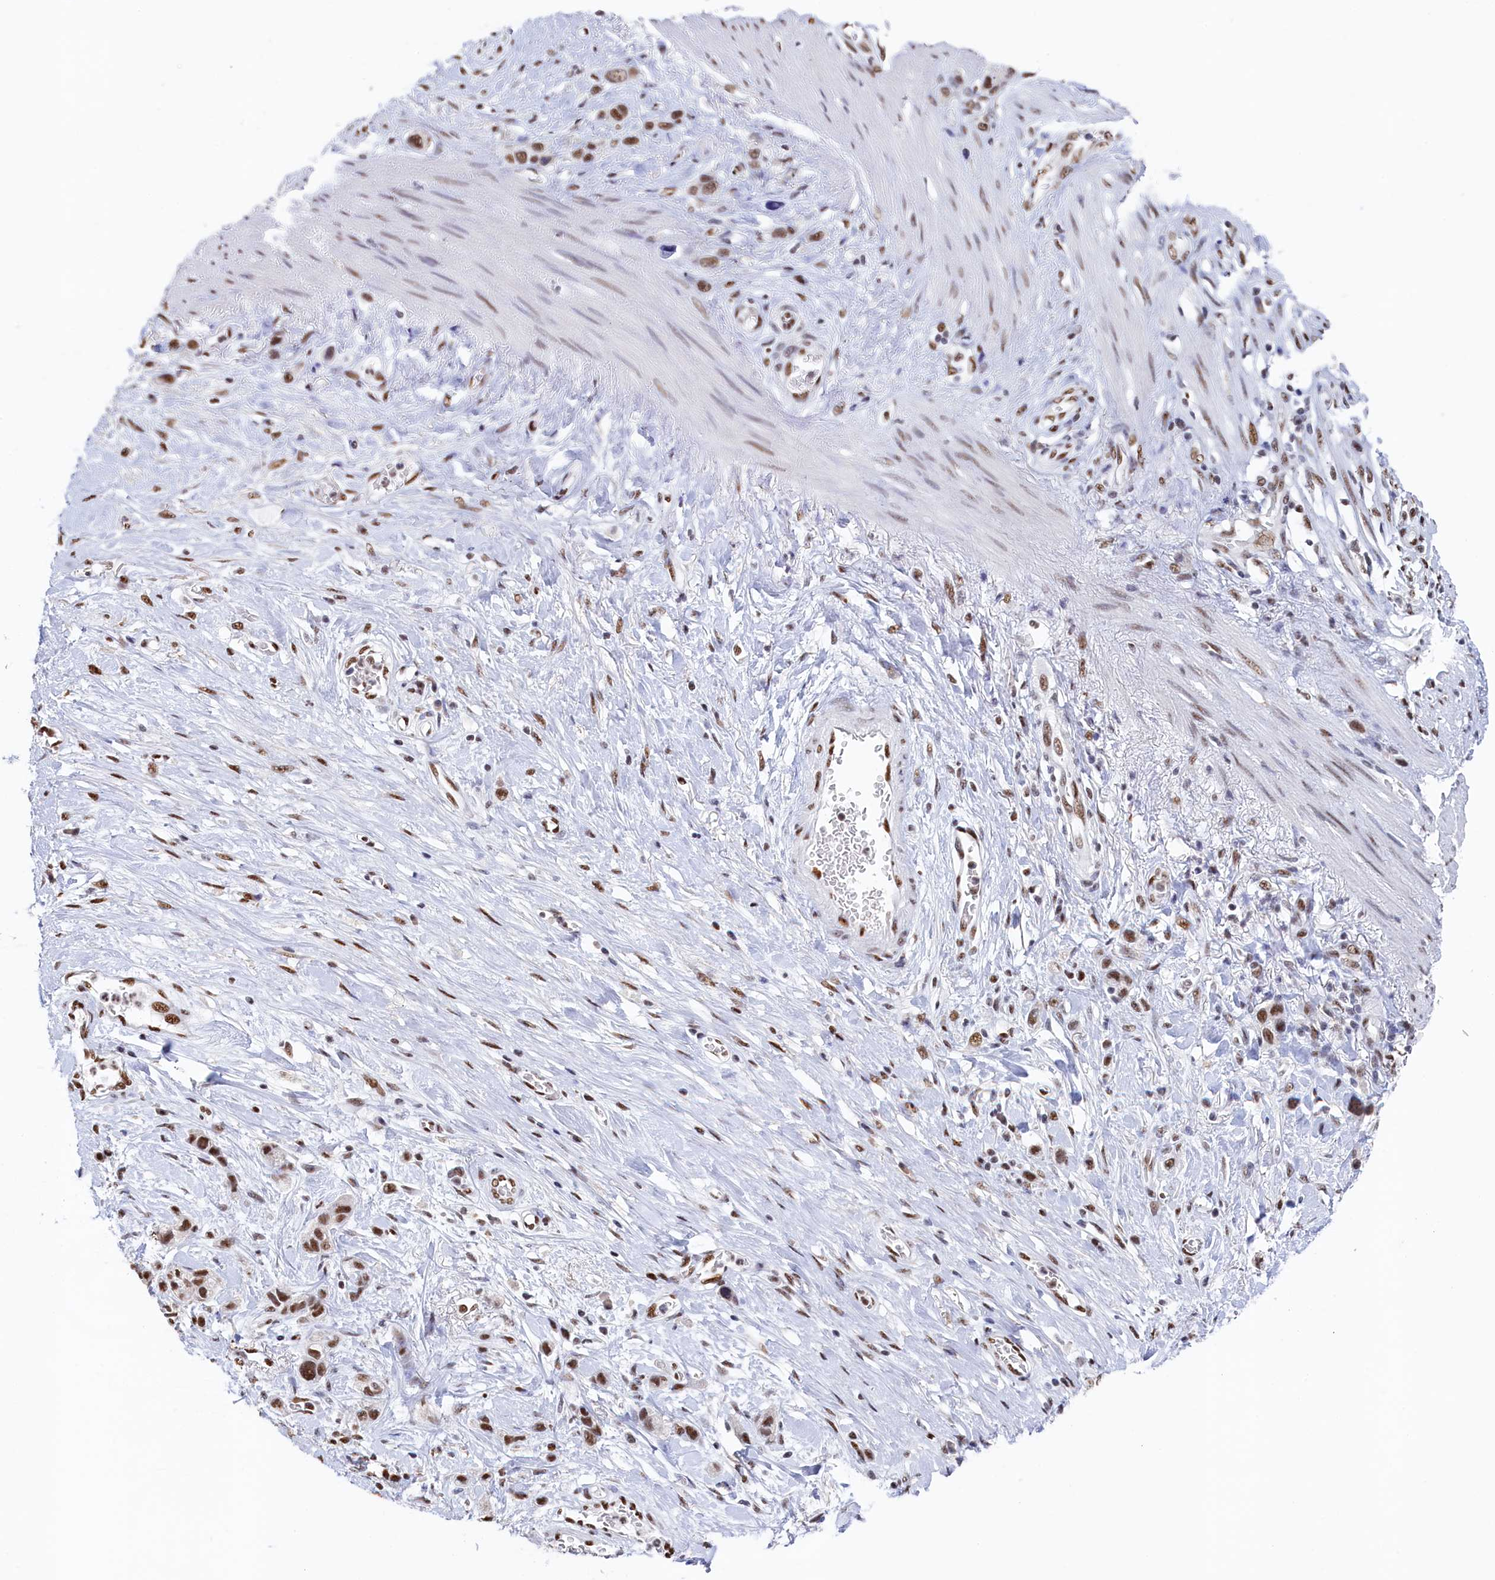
{"staining": {"intensity": "strong", "quantity": ">75%", "location": "nuclear"}, "tissue": "stomach cancer", "cell_type": "Tumor cells", "image_type": "cancer", "snomed": [{"axis": "morphology", "description": "Adenocarcinoma, NOS"}, {"axis": "morphology", "description": "Adenocarcinoma, High grade"}, {"axis": "topography", "description": "Stomach, upper"}, {"axis": "topography", "description": "Stomach, lower"}], "caption": "Immunohistochemical staining of stomach cancer displays high levels of strong nuclear positivity in approximately >75% of tumor cells.", "gene": "MOSPD3", "patient": {"sex": "female", "age": 65}}